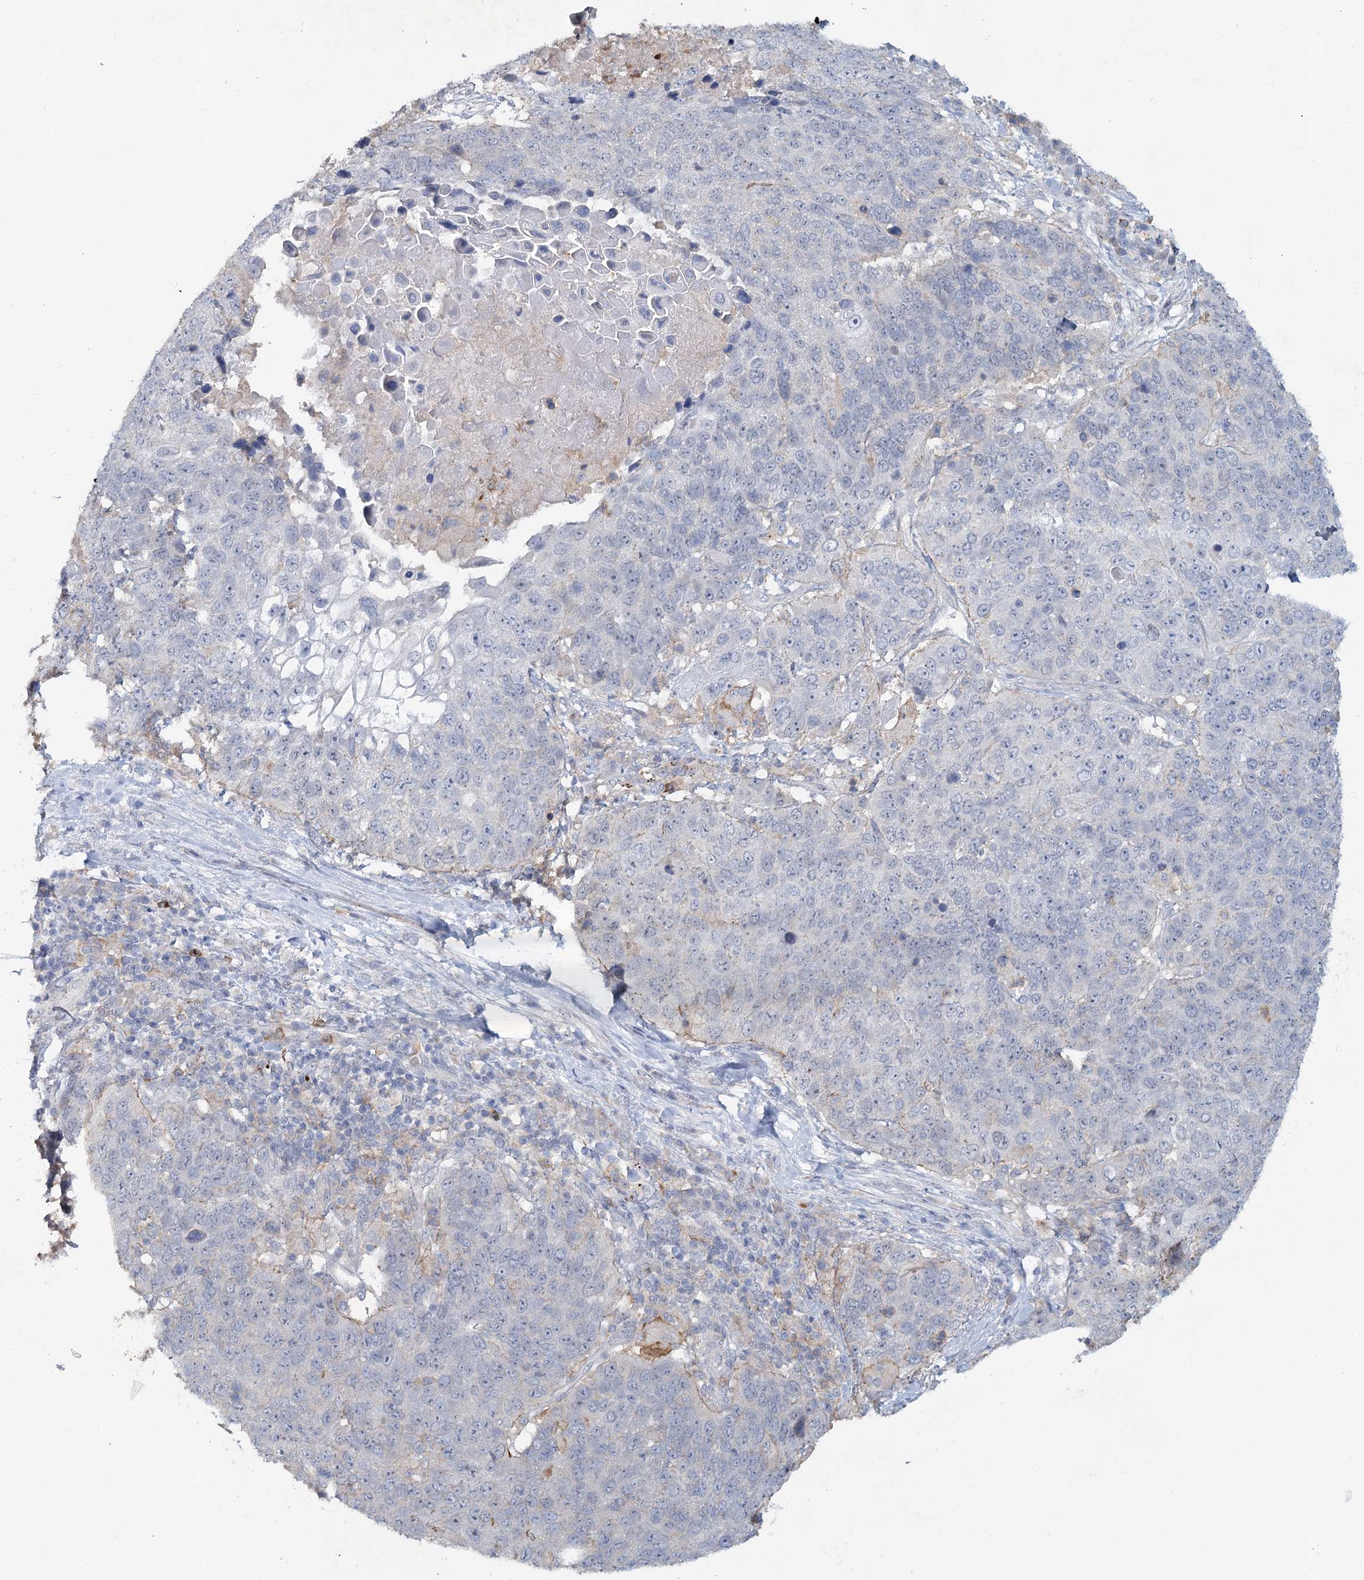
{"staining": {"intensity": "negative", "quantity": "none", "location": "none"}, "tissue": "lung cancer", "cell_type": "Tumor cells", "image_type": "cancer", "snomed": [{"axis": "morphology", "description": "Normal tissue, NOS"}, {"axis": "morphology", "description": "Squamous cell carcinoma, NOS"}, {"axis": "topography", "description": "Lymph node"}, {"axis": "topography", "description": "Lung"}], "caption": "Tumor cells show no significant expression in lung cancer.", "gene": "ALDH3B1", "patient": {"sex": "male", "age": 66}}